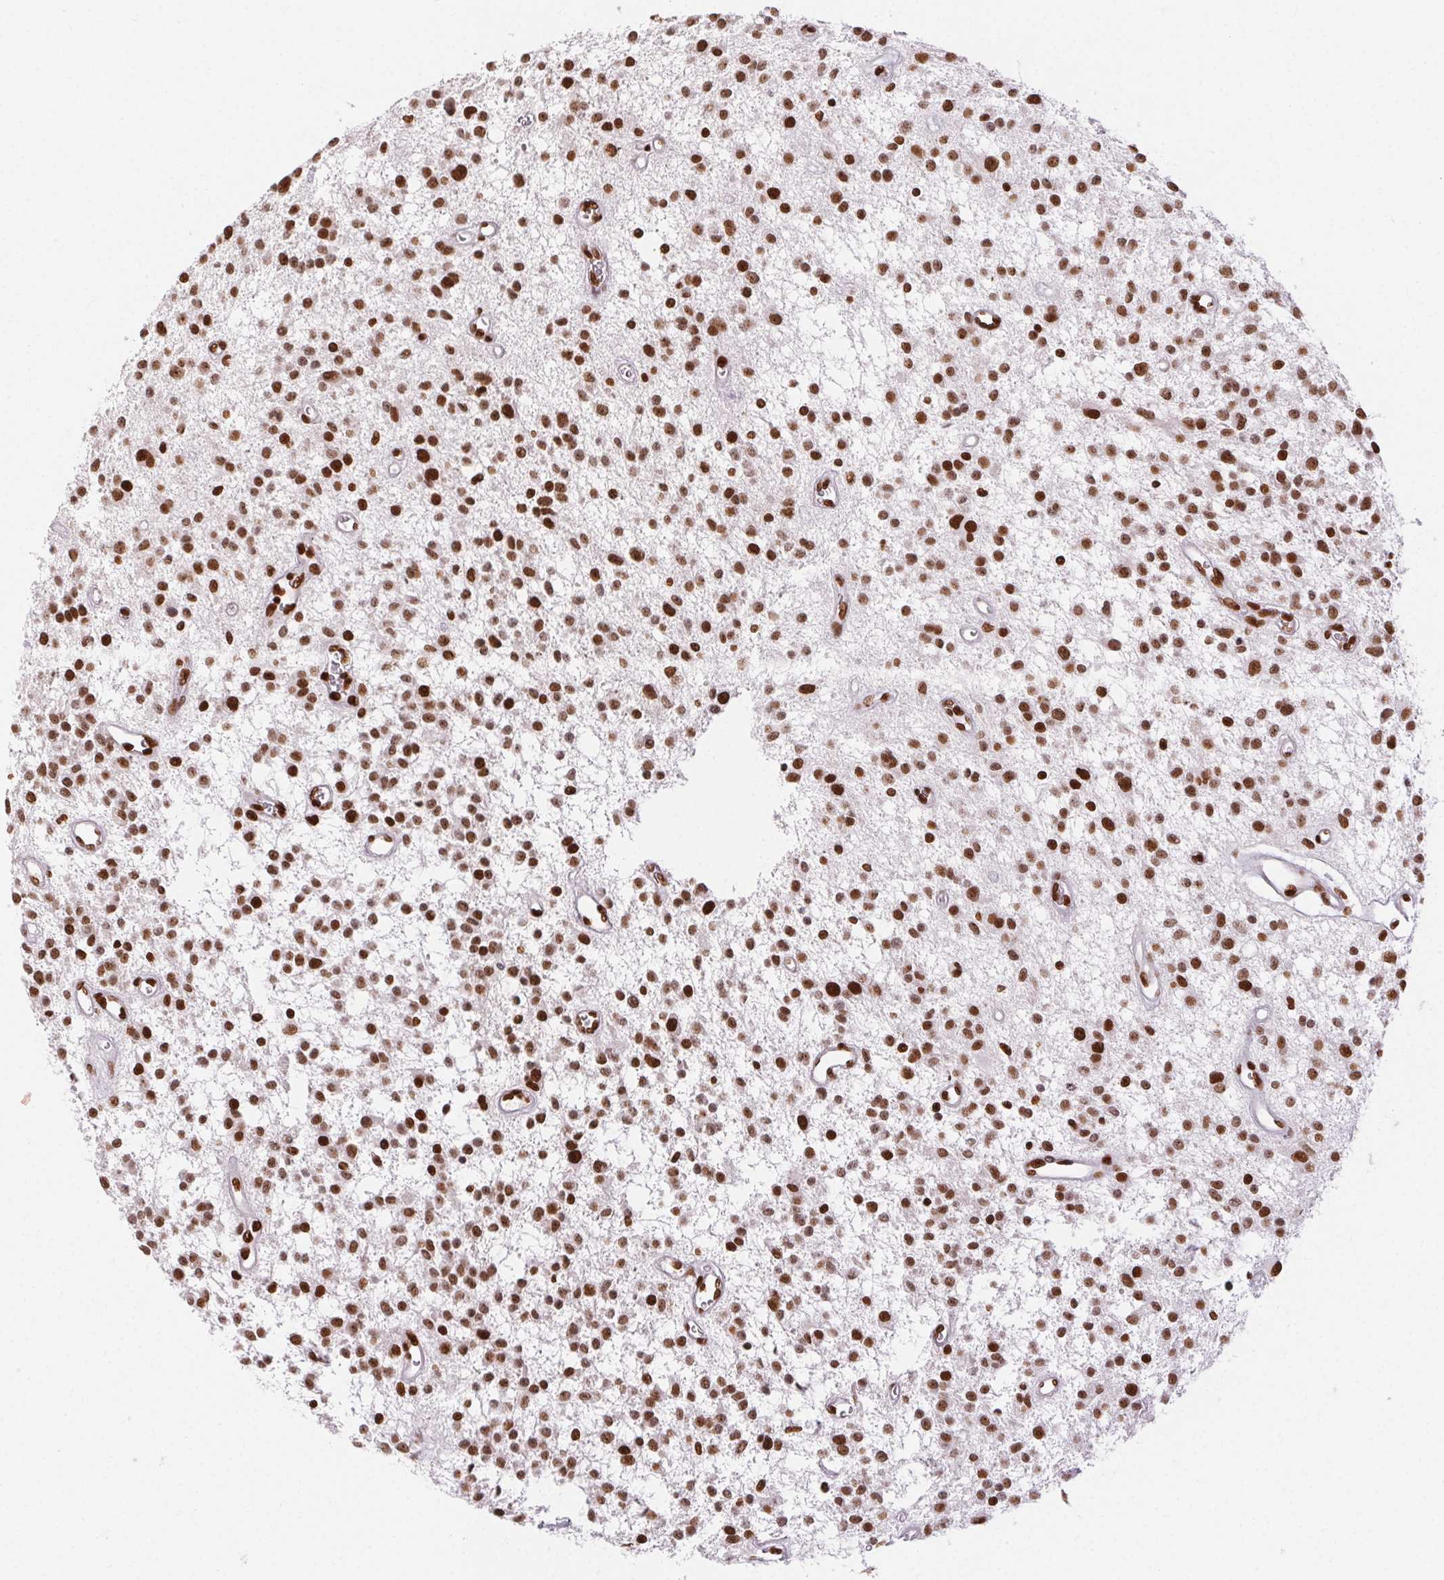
{"staining": {"intensity": "strong", "quantity": ">75%", "location": "nuclear"}, "tissue": "glioma", "cell_type": "Tumor cells", "image_type": "cancer", "snomed": [{"axis": "morphology", "description": "Glioma, malignant, Low grade"}, {"axis": "topography", "description": "Brain"}], "caption": "Glioma stained with DAB (3,3'-diaminobenzidine) immunohistochemistry shows high levels of strong nuclear expression in about >75% of tumor cells.", "gene": "ZNF80", "patient": {"sex": "male", "age": 43}}